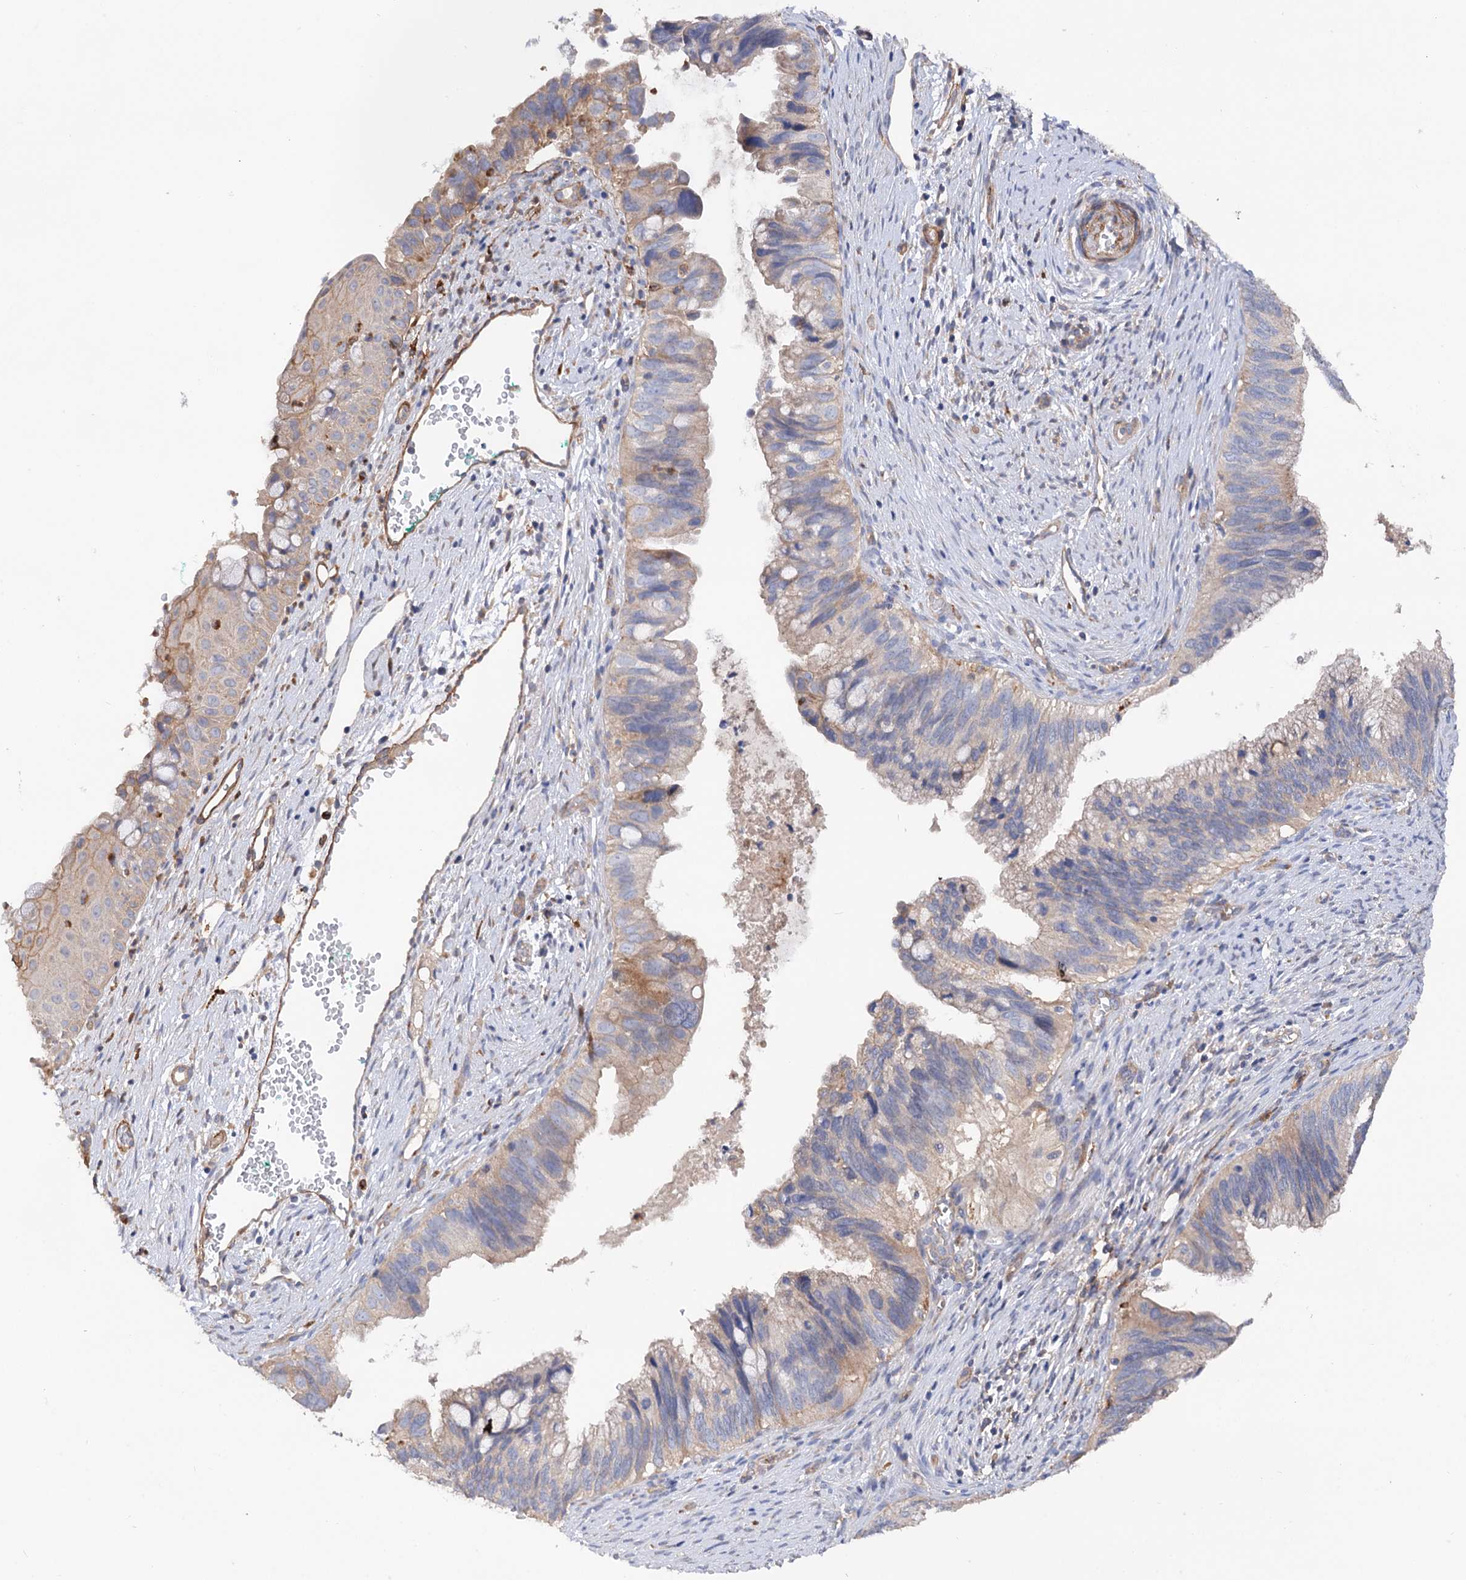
{"staining": {"intensity": "weak", "quantity": "25%-75%", "location": "cytoplasmic/membranous"}, "tissue": "cervical cancer", "cell_type": "Tumor cells", "image_type": "cancer", "snomed": [{"axis": "morphology", "description": "Adenocarcinoma, NOS"}, {"axis": "topography", "description": "Cervix"}], "caption": "Cervical cancer (adenocarcinoma) stained for a protein reveals weak cytoplasmic/membranous positivity in tumor cells.", "gene": "CSAD", "patient": {"sex": "female", "age": 42}}